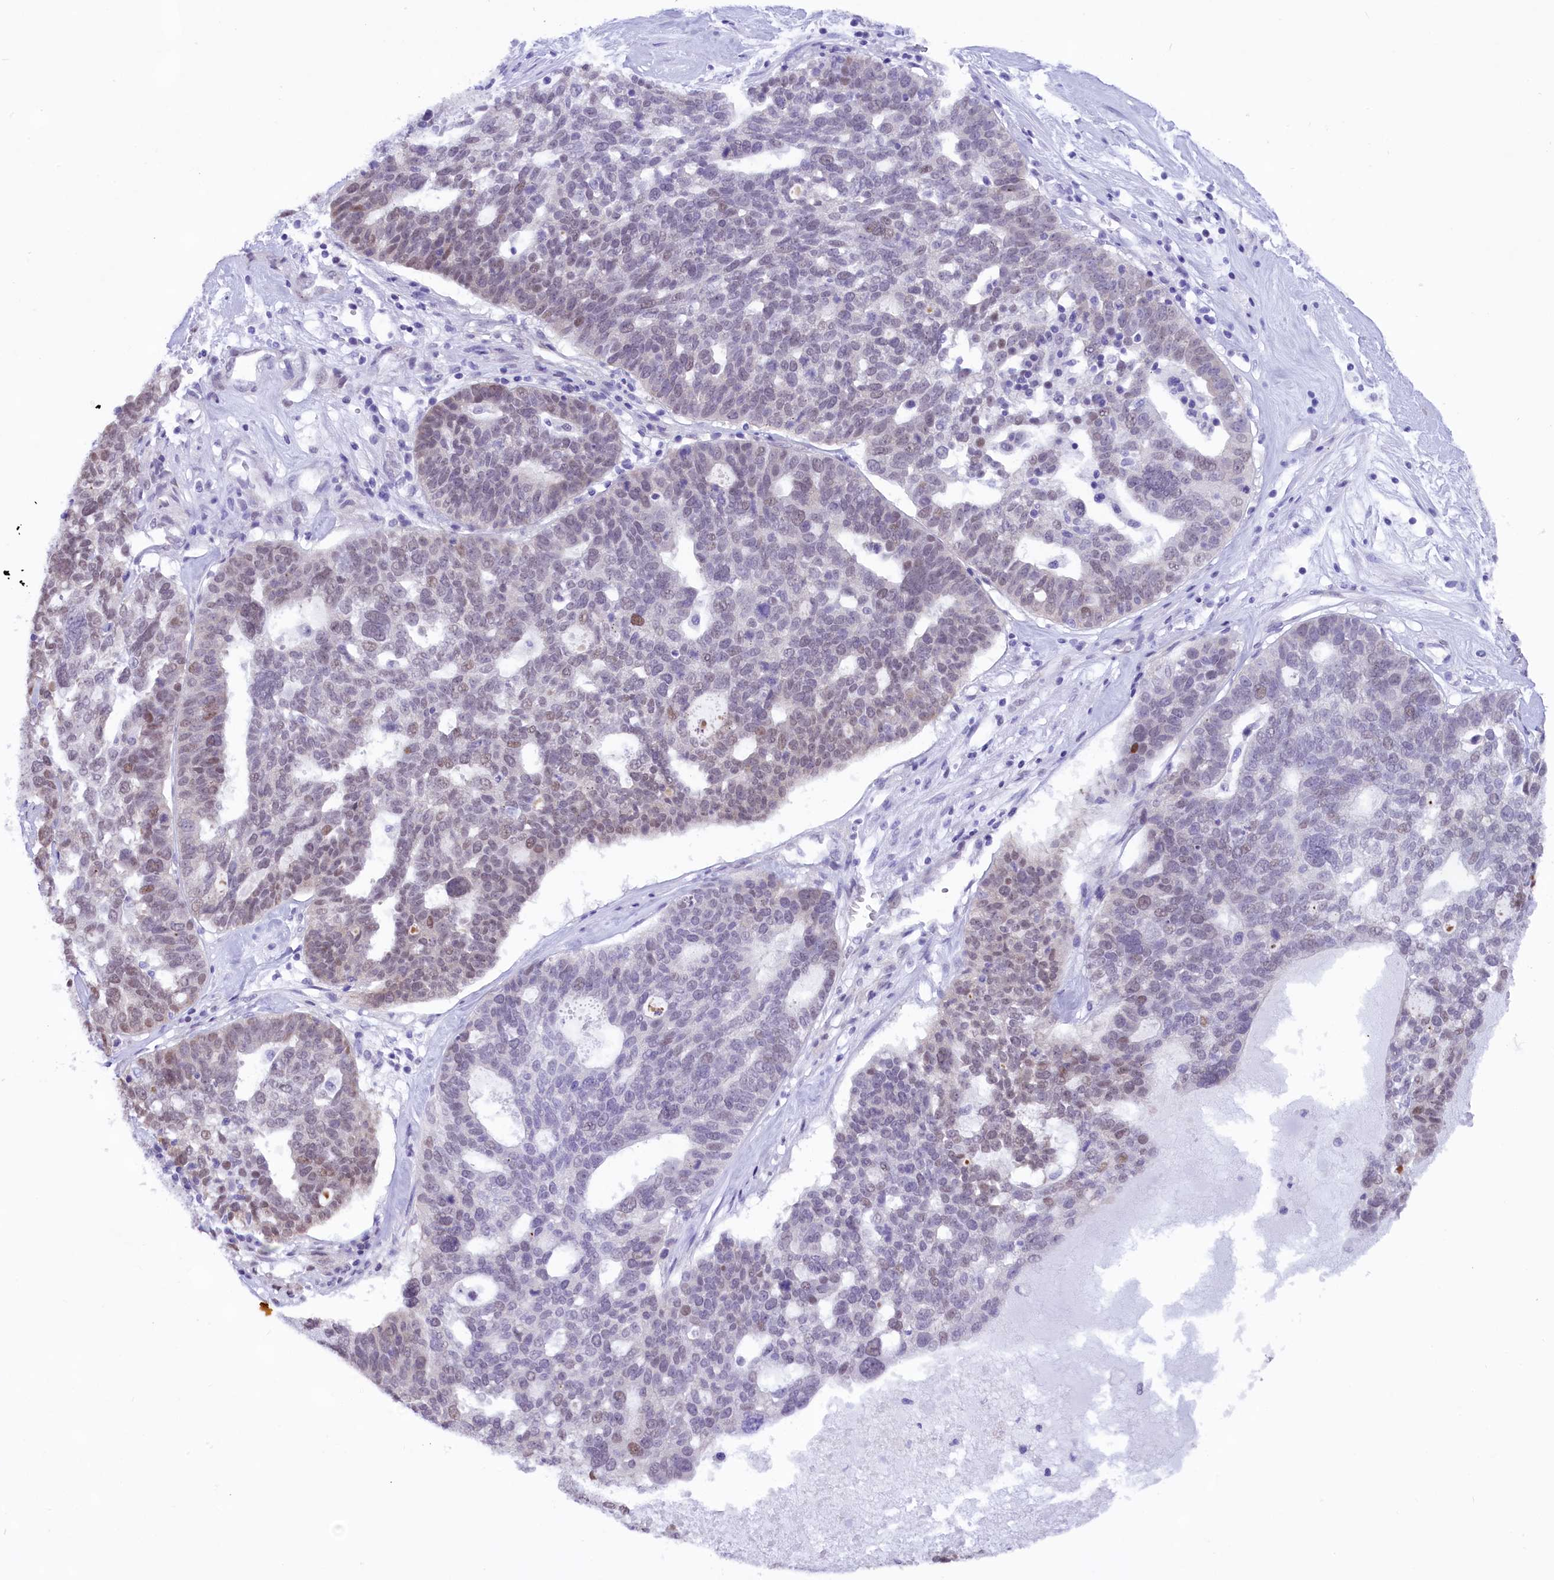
{"staining": {"intensity": "weak", "quantity": "<25%", "location": "nuclear"}, "tissue": "ovarian cancer", "cell_type": "Tumor cells", "image_type": "cancer", "snomed": [{"axis": "morphology", "description": "Cystadenocarcinoma, serous, NOS"}, {"axis": "topography", "description": "Ovary"}], "caption": "IHC of human ovarian cancer (serous cystadenocarcinoma) exhibits no staining in tumor cells.", "gene": "RPS6KB1", "patient": {"sex": "female", "age": 59}}